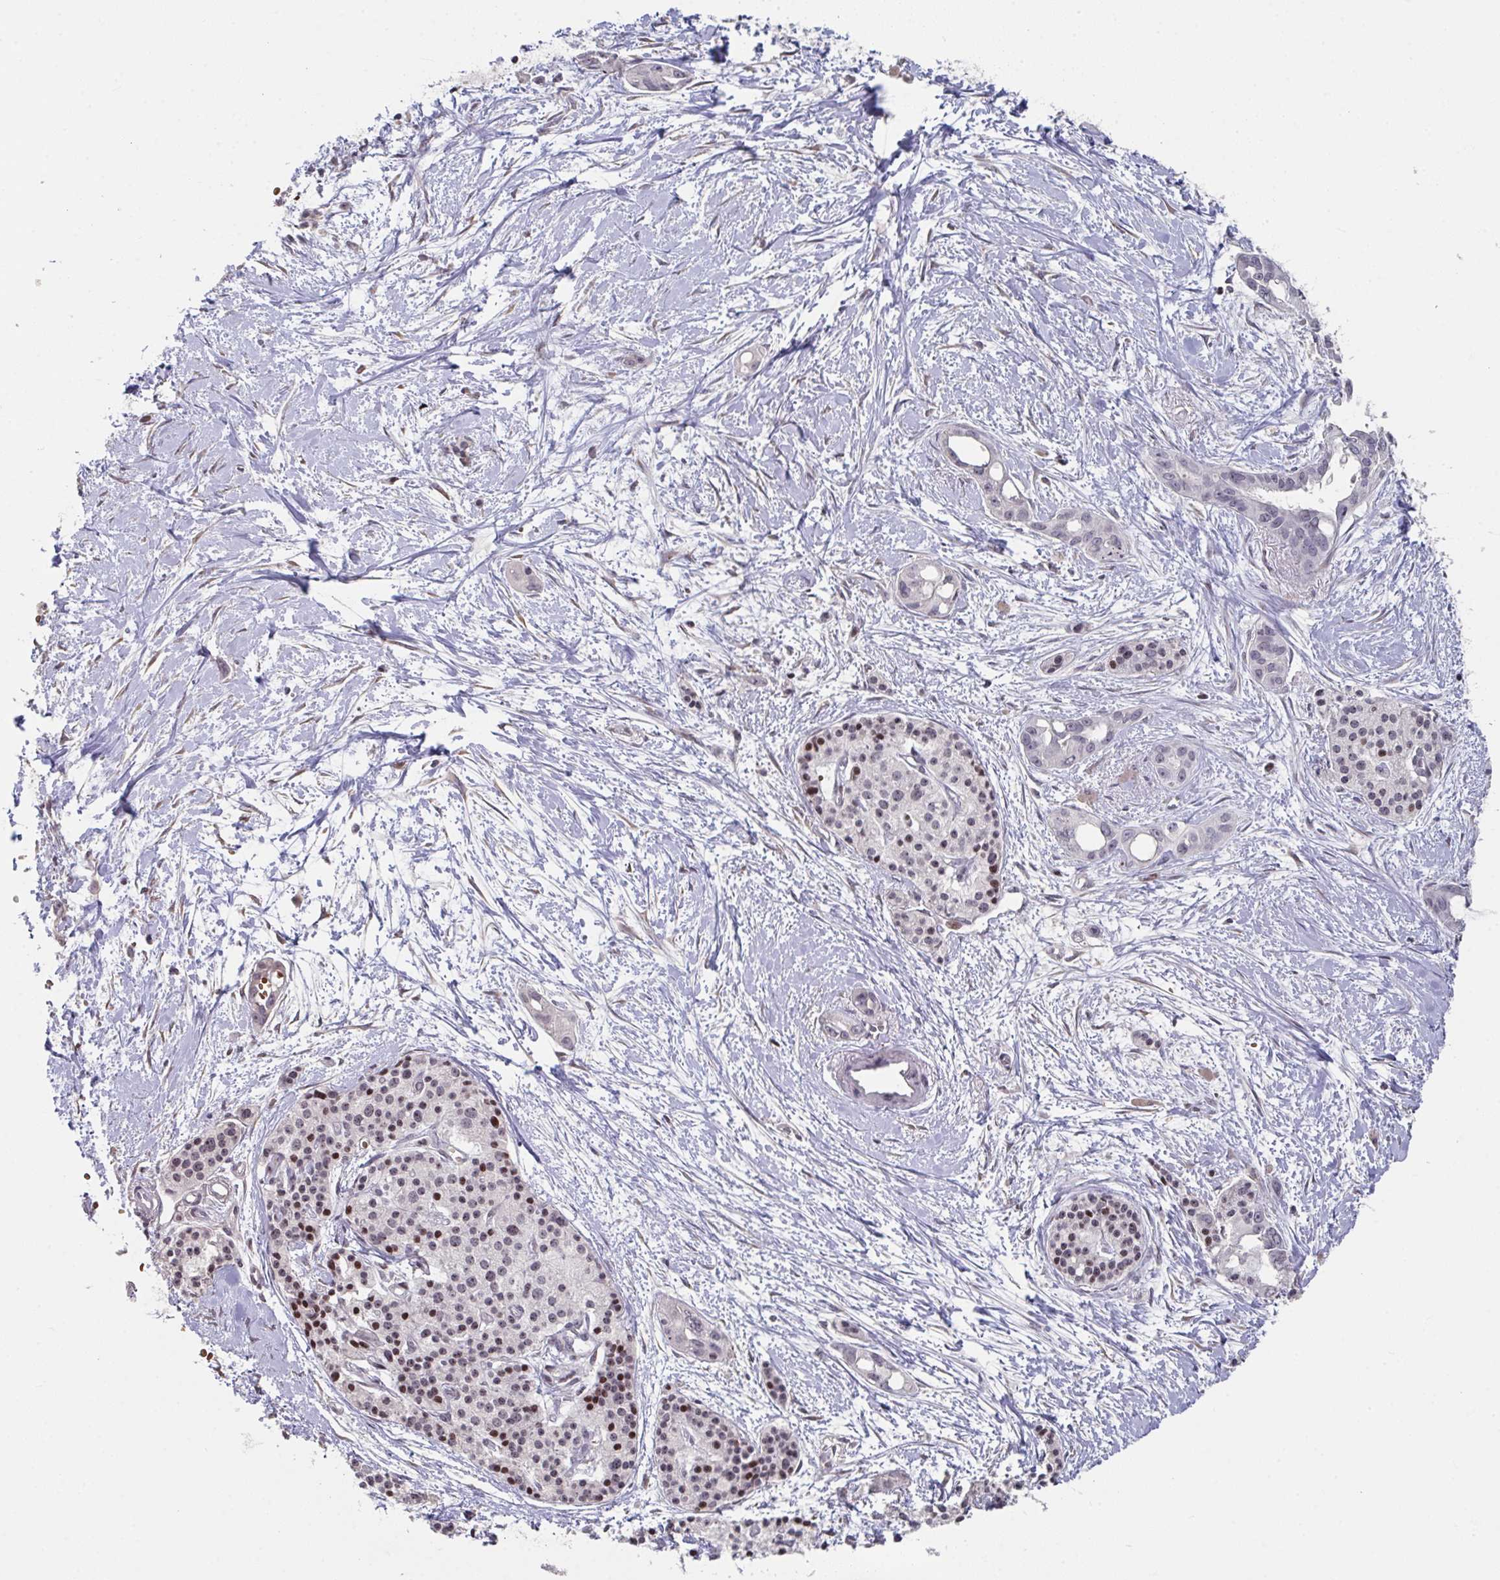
{"staining": {"intensity": "negative", "quantity": "none", "location": "none"}, "tissue": "pancreatic cancer", "cell_type": "Tumor cells", "image_type": "cancer", "snomed": [{"axis": "morphology", "description": "Adenocarcinoma, NOS"}, {"axis": "topography", "description": "Pancreas"}], "caption": "DAB (3,3'-diaminobenzidine) immunohistochemical staining of adenocarcinoma (pancreatic) displays no significant expression in tumor cells.", "gene": "PCDHB8", "patient": {"sex": "female", "age": 50}}